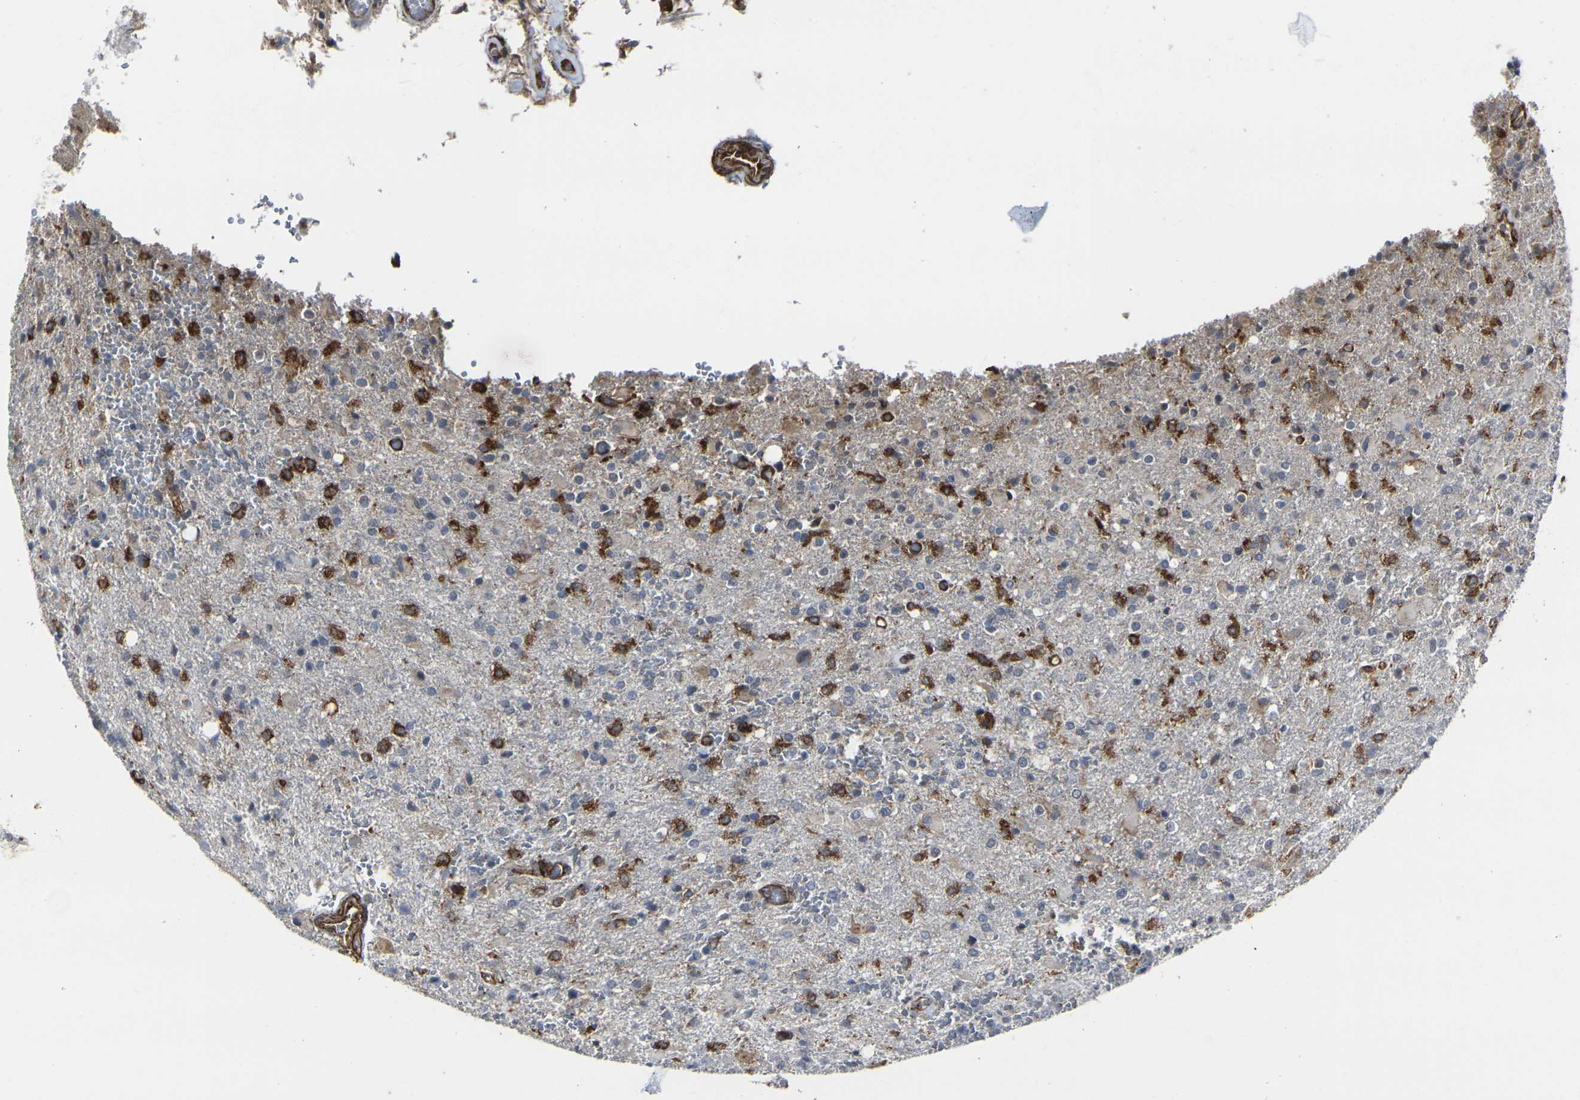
{"staining": {"intensity": "strong", "quantity": "25%-75%", "location": "cytoplasmic/membranous"}, "tissue": "glioma", "cell_type": "Tumor cells", "image_type": "cancer", "snomed": [{"axis": "morphology", "description": "Glioma, malignant, High grade"}, {"axis": "topography", "description": "Brain"}], "caption": "Strong cytoplasmic/membranous staining for a protein is appreciated in about 25%-75% of tumor cells of glioma using immunohistochemistry (IHC).", "gene": "MYOF", "patient": {"sex": "male", "age": 71}}